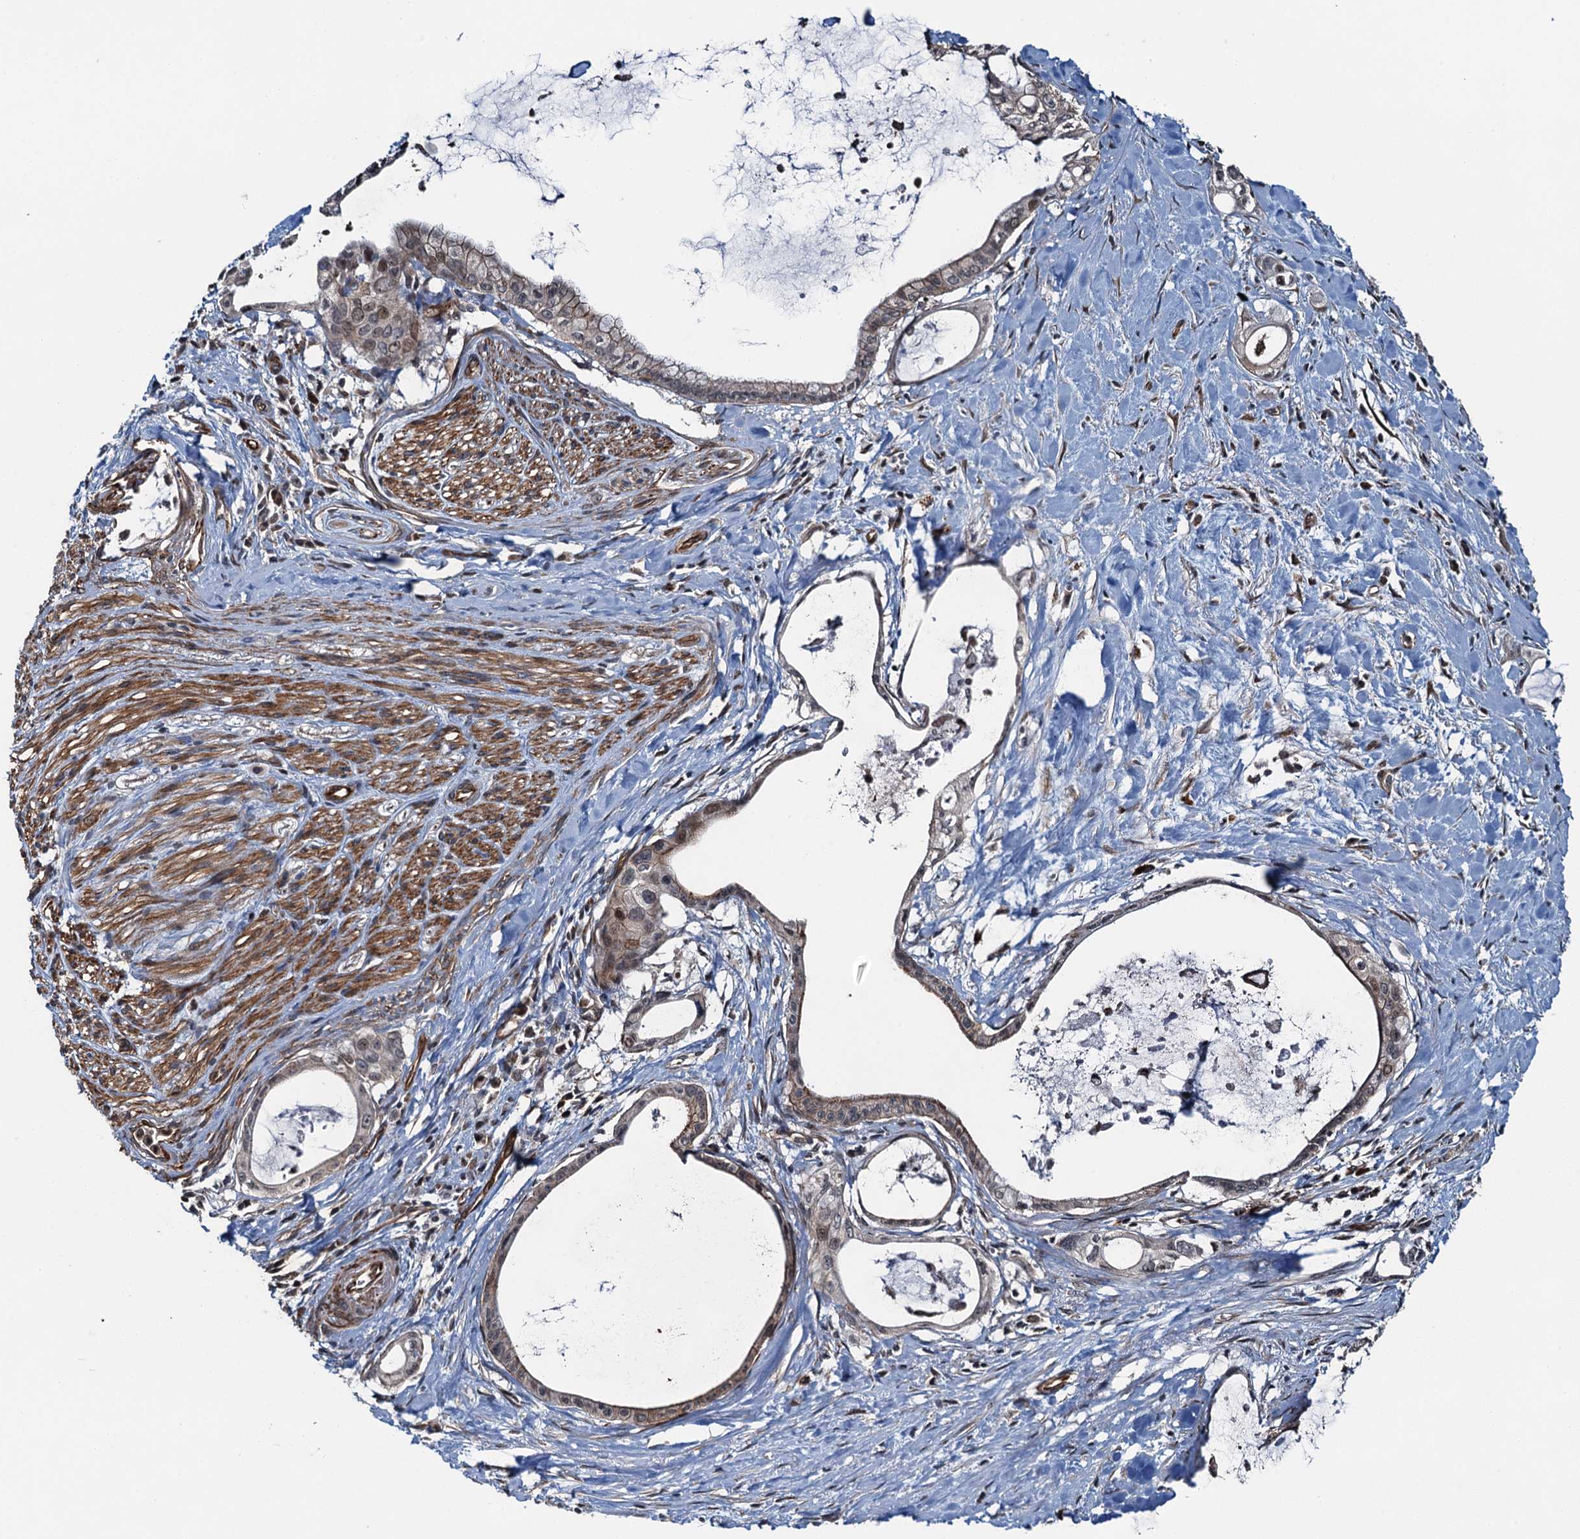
{"staining": {"intensity": "negative", "quantity": "none", "location": "none"}, "tissue": "pancreatic cancer", "cell_type": "Tumor cells", "image_type": "cancer", "snomed": [{"axis": "morphology", "description": "Adenocarcinoma, NOS"}, {"axis": "topography", "description": "Pancreas"}], "caption": "Pancreatic adenocarcinoma was stained to show a protein in brown. There is no significant positivity in tumor cells.", "gene": "WHAMM", "patient": {"sex": "male", "age": 72}}